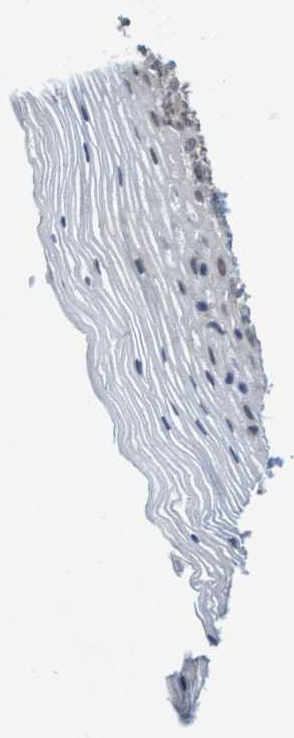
{"staining": {"intensity": "negative", "quantity": "none", "location": "none"}, "tissue": "vagina", "cell_type": "Squamous epithelial cells", "image_type": "normal", "snomed": [{"axis": "morphology", "description": "Normal tissue, NOS"}, {"axis": "topography", "description": "Vagina"}], "caption": "There is no significant expression in squamous epithelial cells of vagina.", "gene": "TSTD2", "patient": {"sex": "female", "age": 32}}